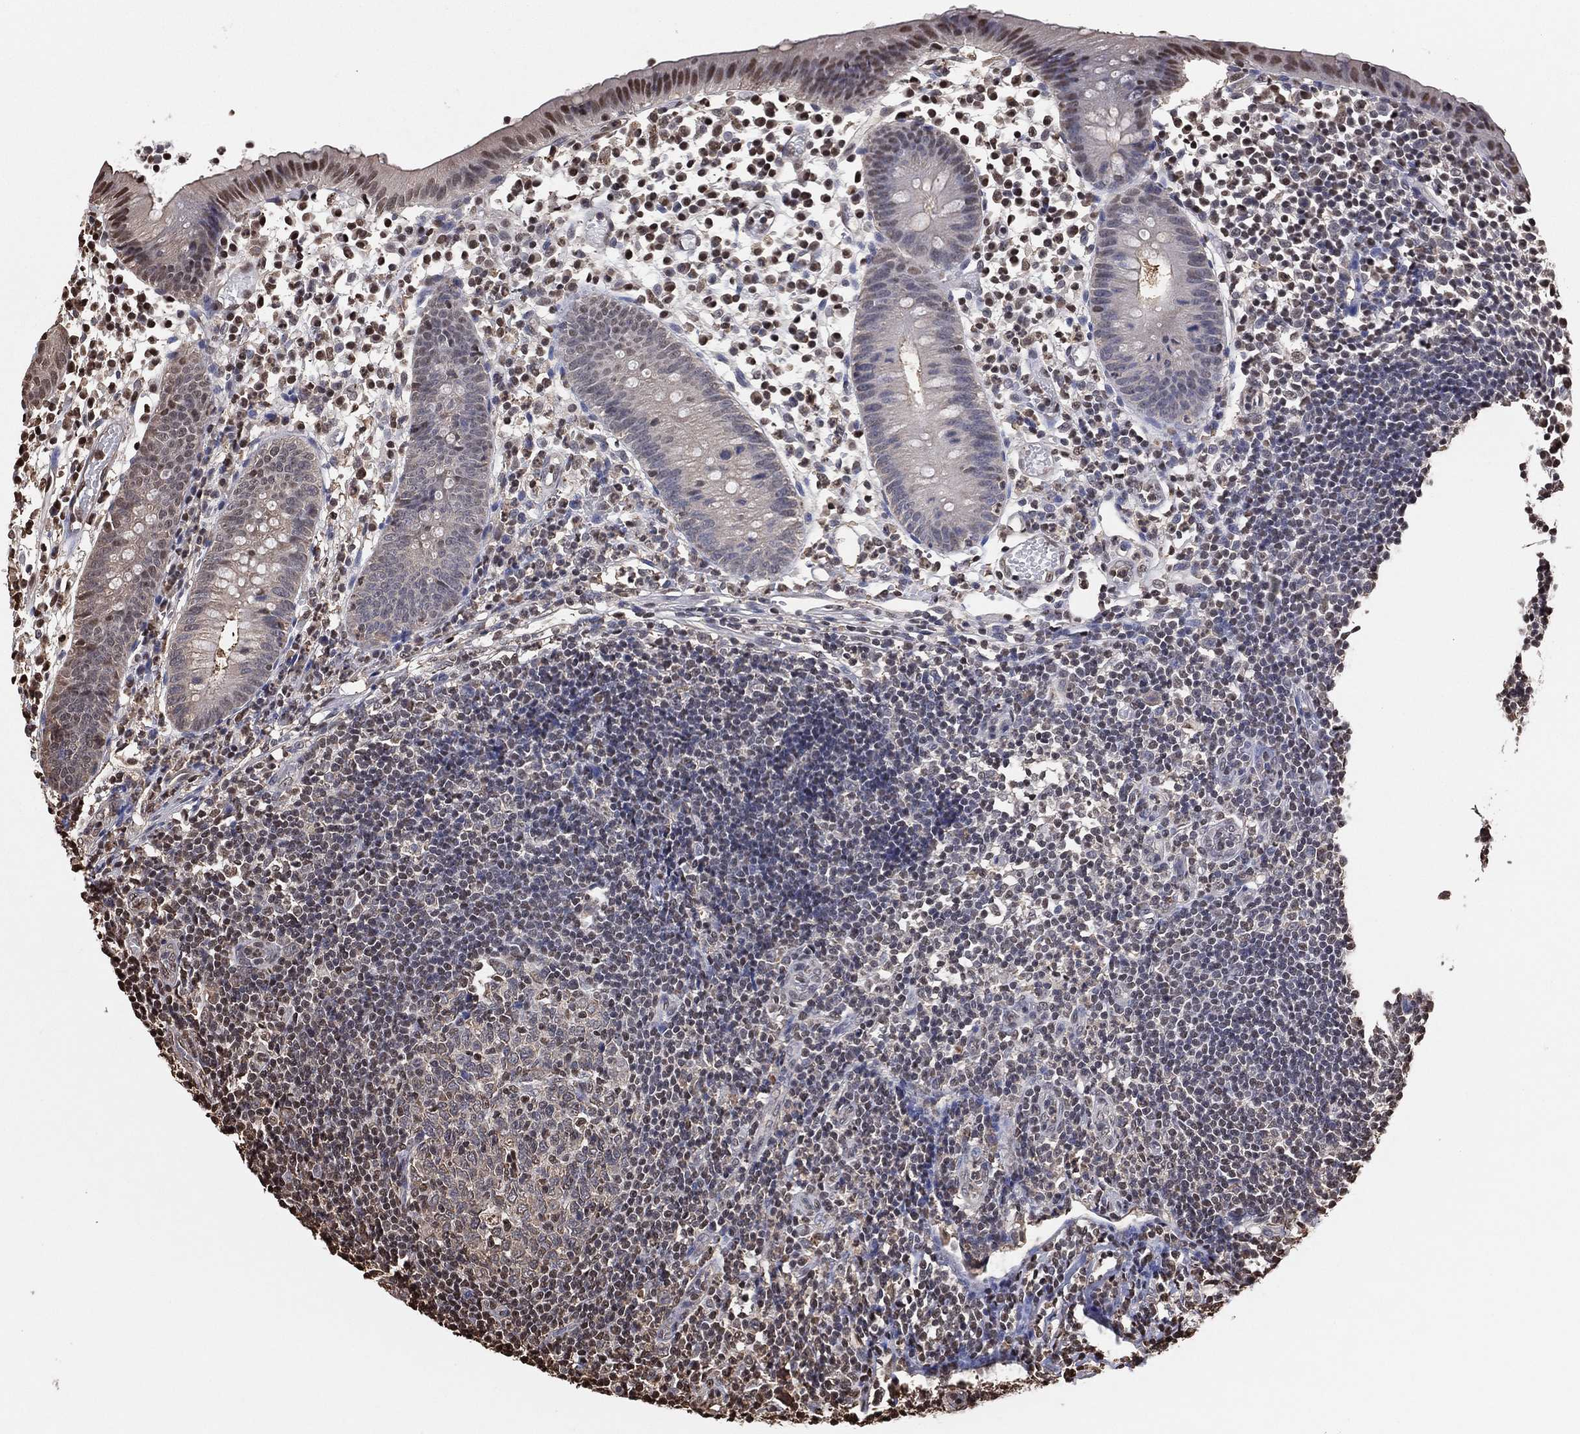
{"staining": {"intensity": "moderate", "quantity": "<25%", "location": "nuclear"}, "tissue": "appendix", "cell_type": "Glandular cells", "image_type": "normal", "snomed": [{"axis": "morphology", "description": "Normal tissue, NOS"}, {"axis": "topography", "description": "Appendix"}], "caption": "Appendix stained with immunohistochemistry exhibits moderate nuclear staining in about <25% of glandular cells. The staining is performed using DAB brown chromogen to label protein expression. The nuclei are counter-stained blue using hematoxylin.", "gene": "GAPDH", "patient": {"sex": "female", "age": 40}}